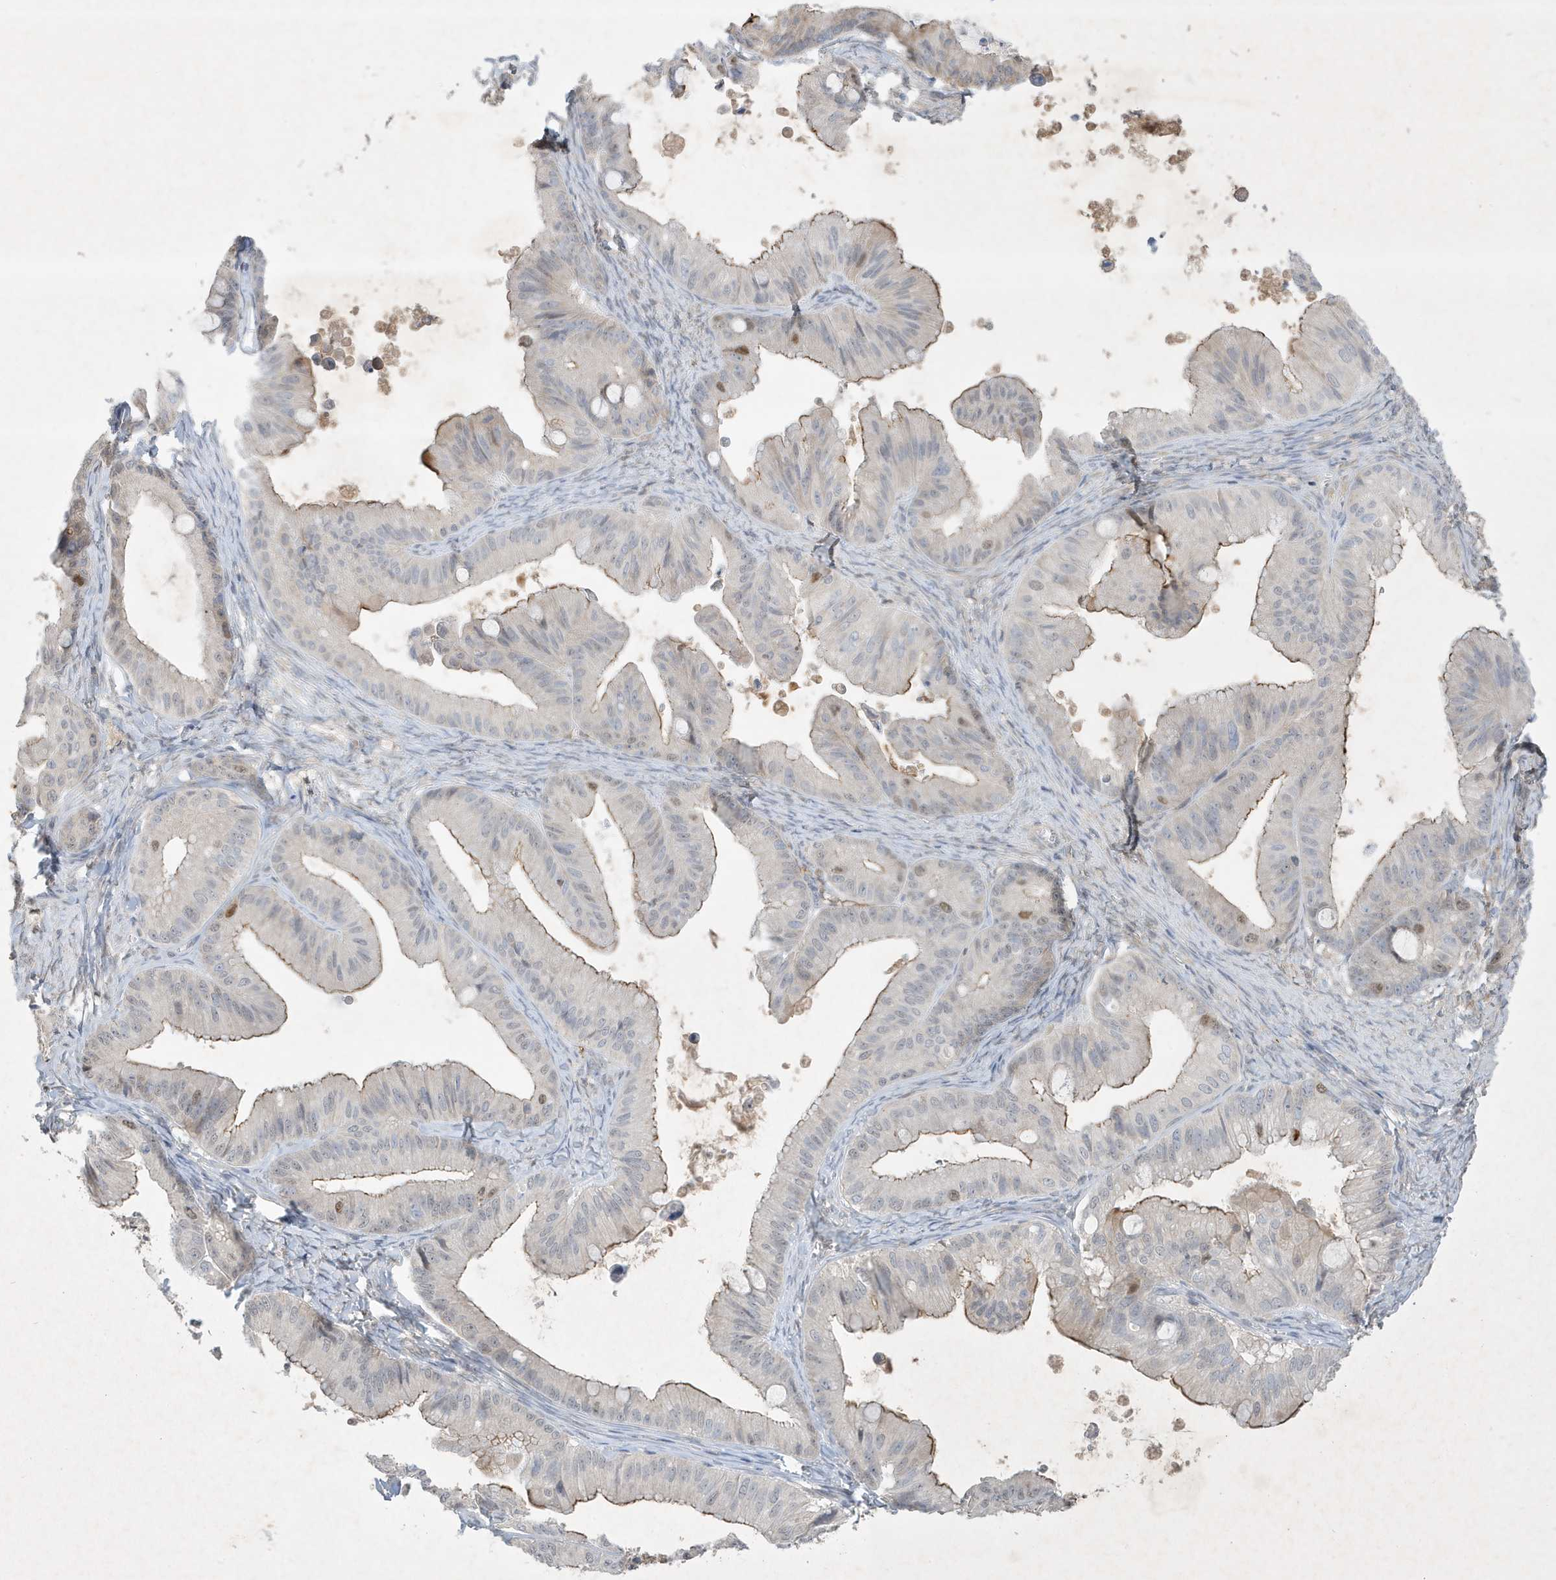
{"staining": {"intensity": "moderate", "quantity": "<25%", "location": "cytoplasmic/membranous"}, "tissue": "ovarian cancer", "cell_type": "Tumor cells", "image_type": "cancer", "snomed": [{"axis": "morphology", "description": "Cystadenocarcinoma, mucinous, NOS"}, {"axis": "topography", "description": "Ovary"}], "caption": "IHC image of neoplastic tissue: human mucinous cystadenocarcinoma (ovarian) stained using immunohistochemistry (IHC) exhibits low levels of moderate protein expression localized specifically in the cytoplasmic/membranous of tumor cells, appearing as a cytoplasmic/membranous brown color.", "gene": "MAST3", "patient": {"sex": "female", "age": 71}}